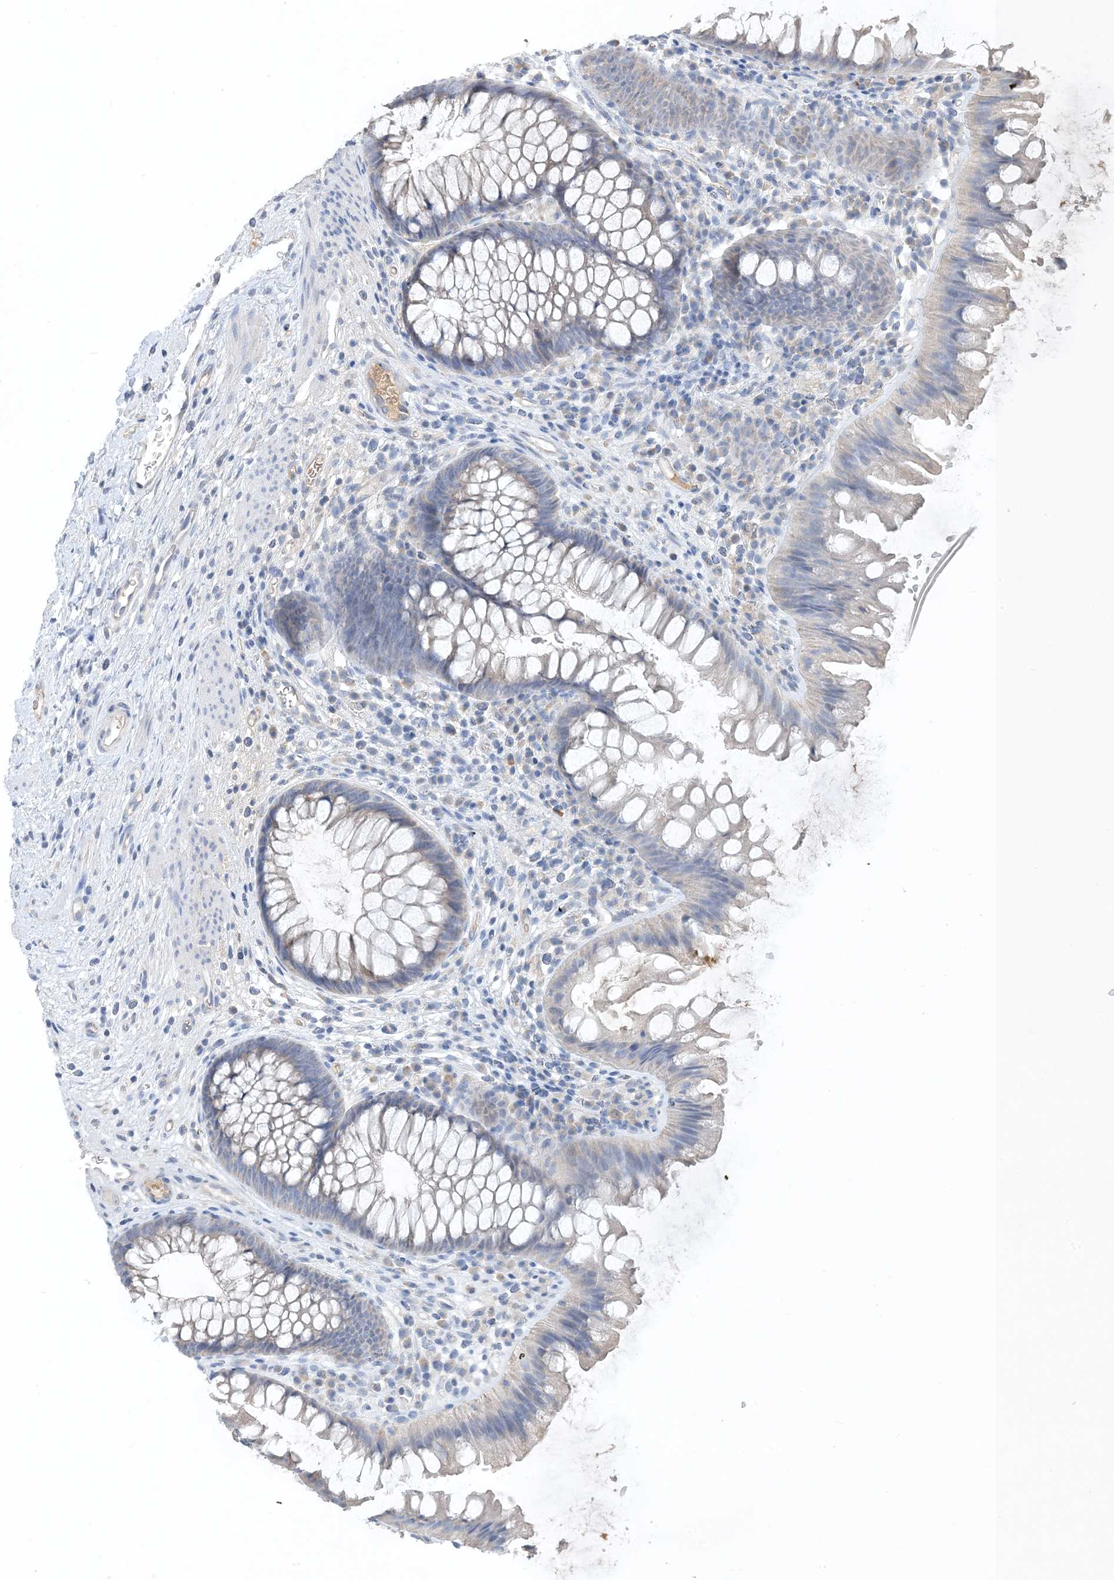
{"staining": {"intensity": "weak", "quantity": ">75%", "location": "cytoplasmic/membranous"}, "tissue": "colon", "cell_type": "Endothelial cells", "image_type": "normal", "snomed": [{"axis": "morphology", "description": "Normal tissue, NOS"}, {"axis": "topography", "description": "Colon"}], "caption": "This histopathology image displays immunohistochemistry (IHC) staining of benign colon, with low weak cytoplasmic/membranous staining in approximately >75% of endothelial cells.", "gene": "CTRL", "patient": {"sex": "female", "age": 62}}